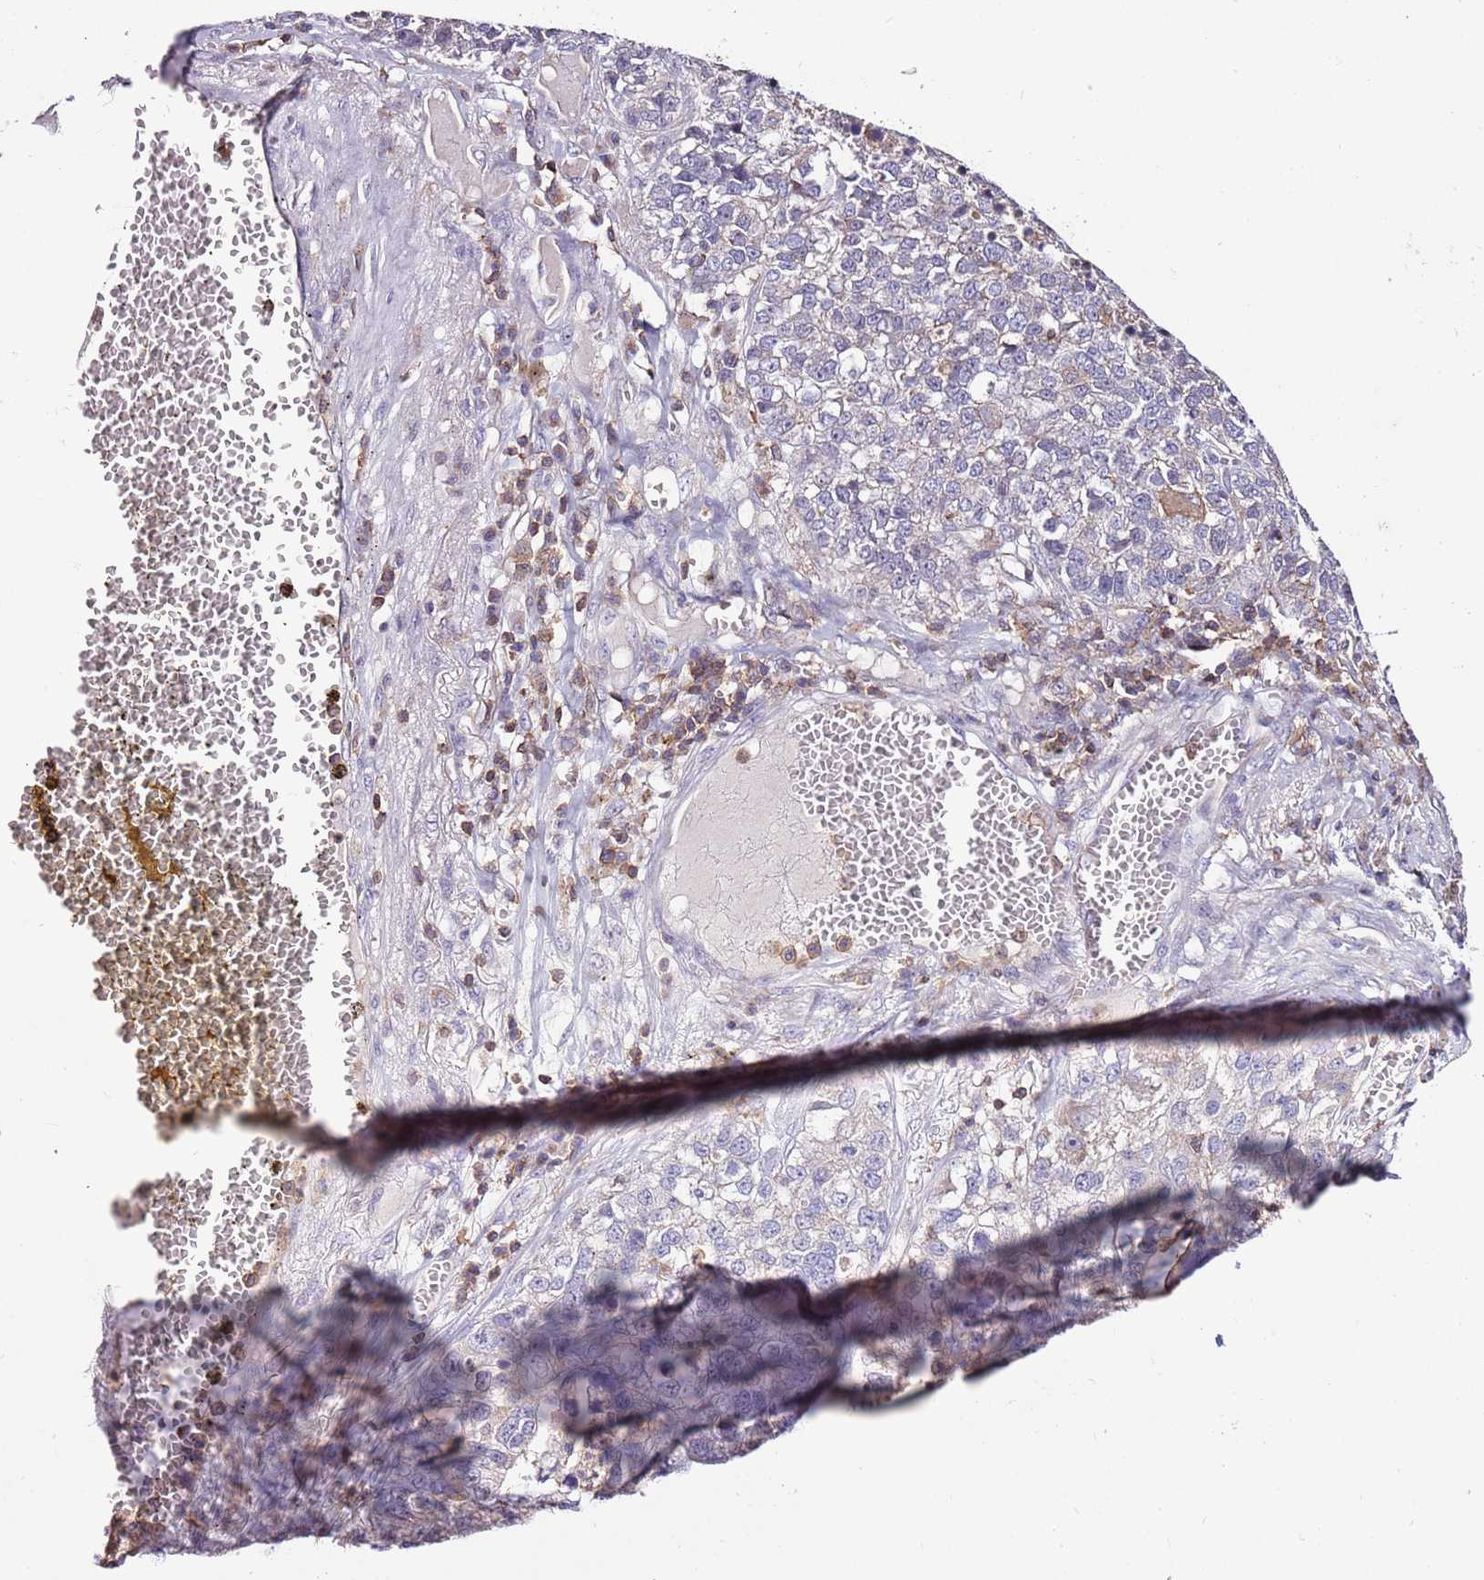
{"staining": {"intensity": "negative", "quantity": "none", "location": "none"}, "tissue": "lung cancer", "cell_type": "Tumor cells", "image_type": "cancer", "snomed": [{"axis": "morphology", "description": "Adenocarcinoma, NOS"}, {"axis": "topography", "description": "Lung"}], "caption": "This is an IHC micrograph of human lung adenocarcinoma. There is no positivity in tumor cells.", "gene": "ZSWIM1", "patient": {"sex": "male", "age": 49}}